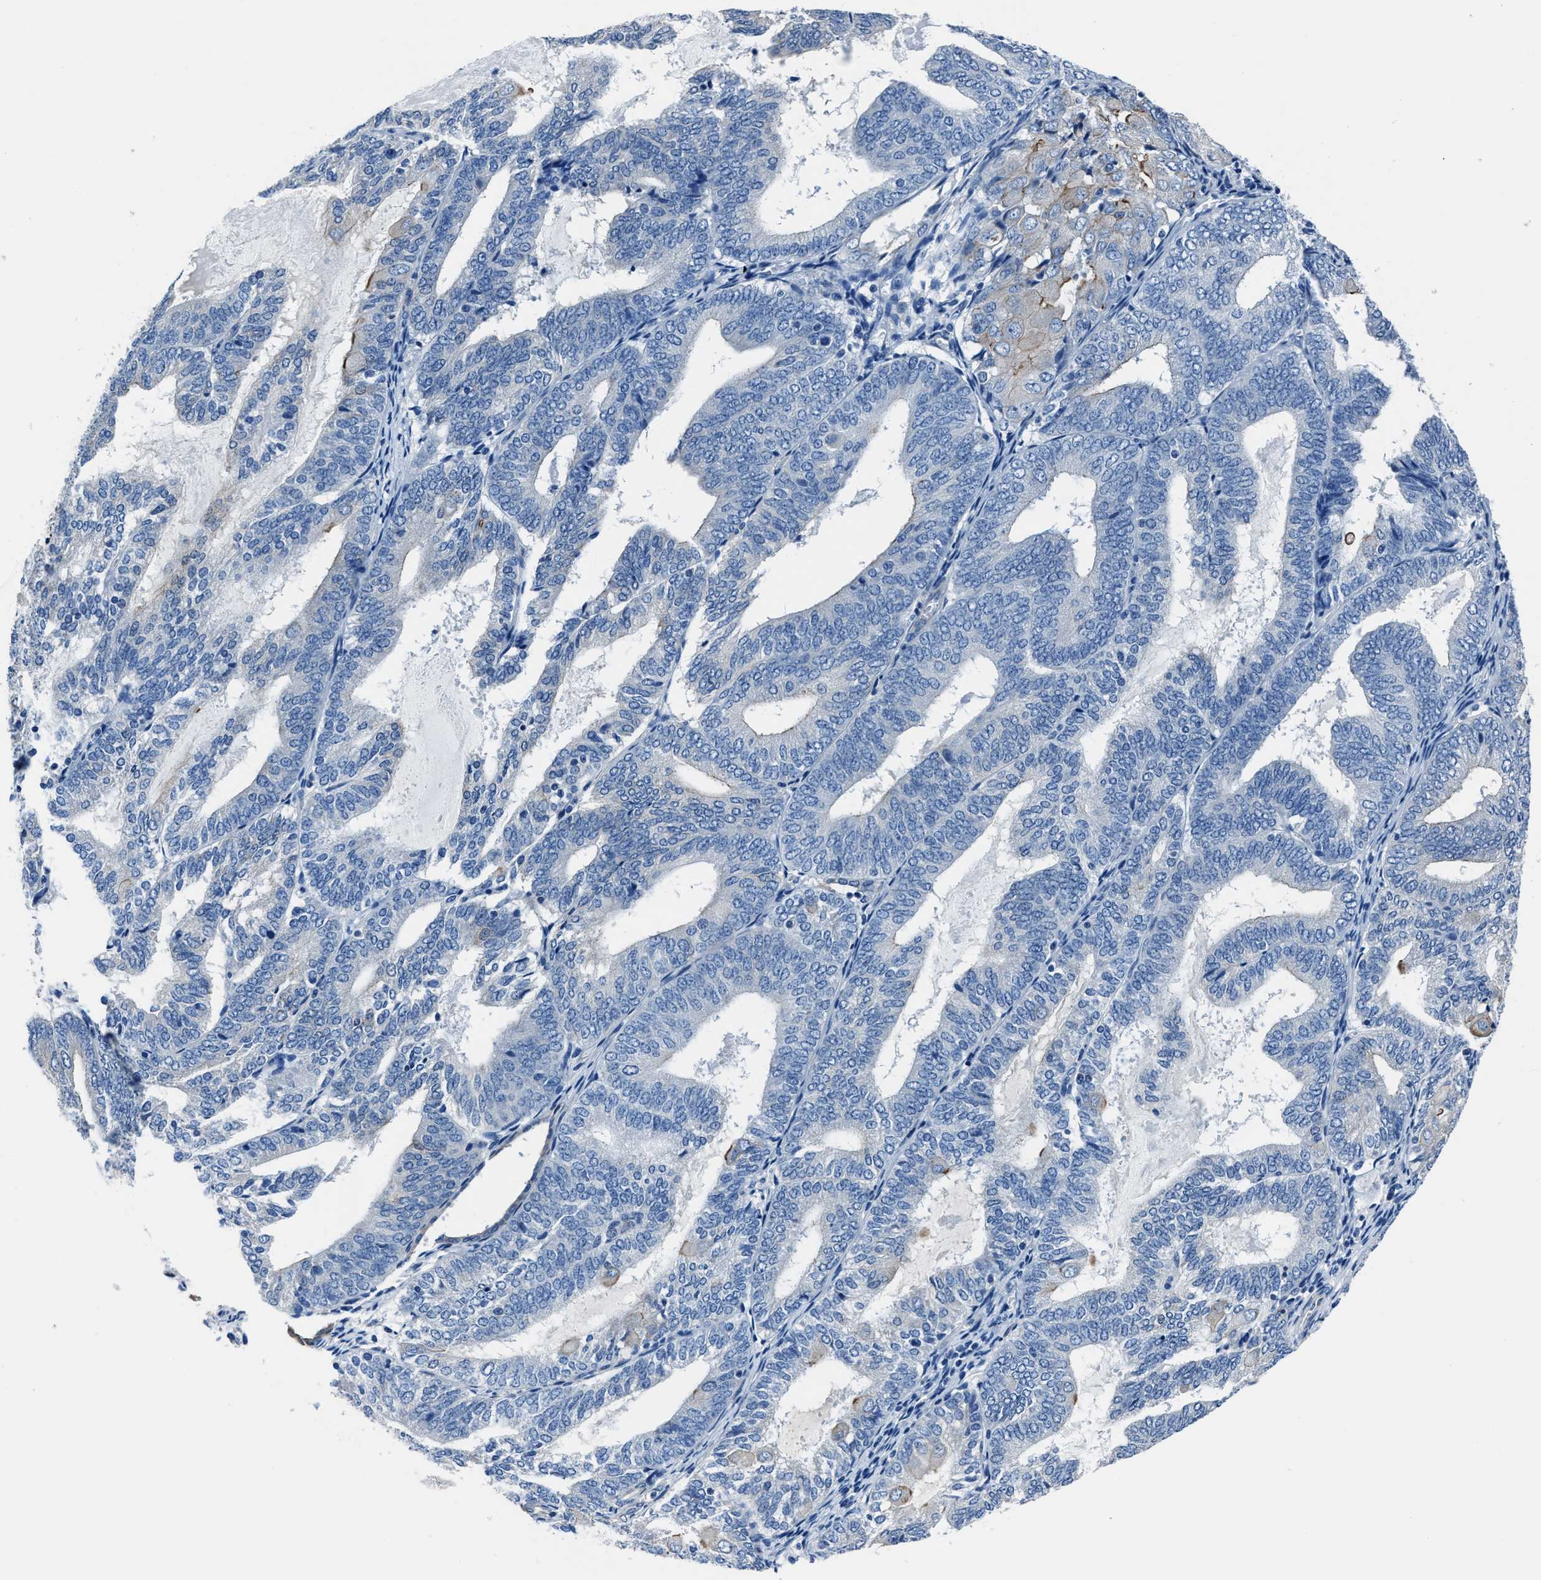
{"staining": {"intensity": "negative", "quantity": "none", "location": "none"}, "tissue": "endometrial cancer", "cell_type": "Tumor cells", "image_type": "cancer", "snomed": [{"axis": "morphology", "description": "Adenocarcinoma, NOS"}, {"axis": "topography", "description": "Endometrium"}], "caption": "Tumor cells show no significant protein positivity in endometrial cancer (adenocarcinoma).", "gene": "LMO7", "patient": {"sex": "female", "age": 81}}